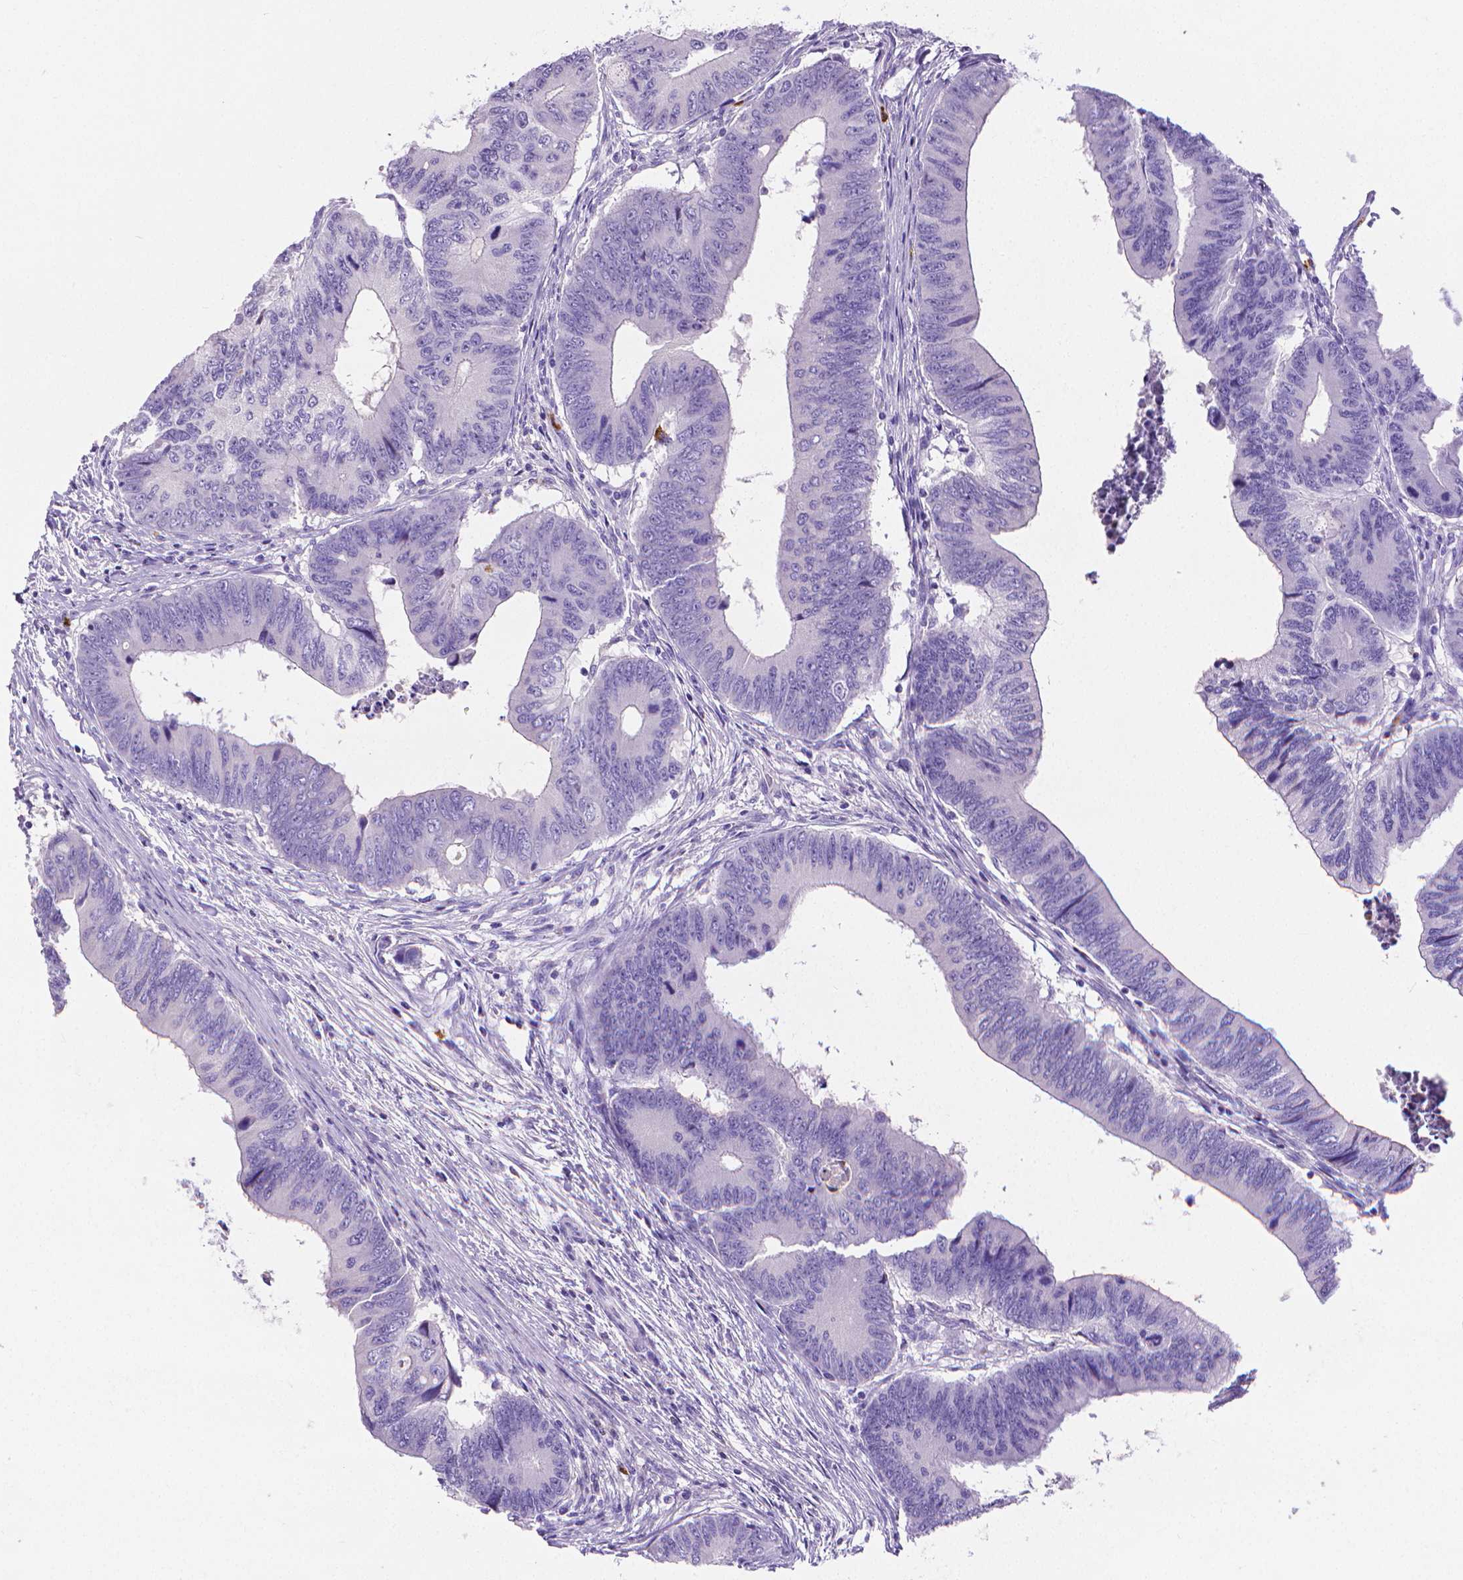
{"staining": {"intensity": "negative", "quantity": "none", "location": "none"}, "tissue": "colorectal cancer", "cell_type": "Tumor cells", "image_type": "cancer", "snomed": [{"axis": "morphology", "description": "Adenocarcinoma, NOS"}, {"axis": "topography", "description": "Colon"}], "caption": "A high-resolution image shows immunohistochemistry (IHC) staining of colorectal cancer (adenocarcinoma), which displays no significant positivity in tumor cells.", "gene": "MMP9", "patient": {"sex": "male", "age": 53}}